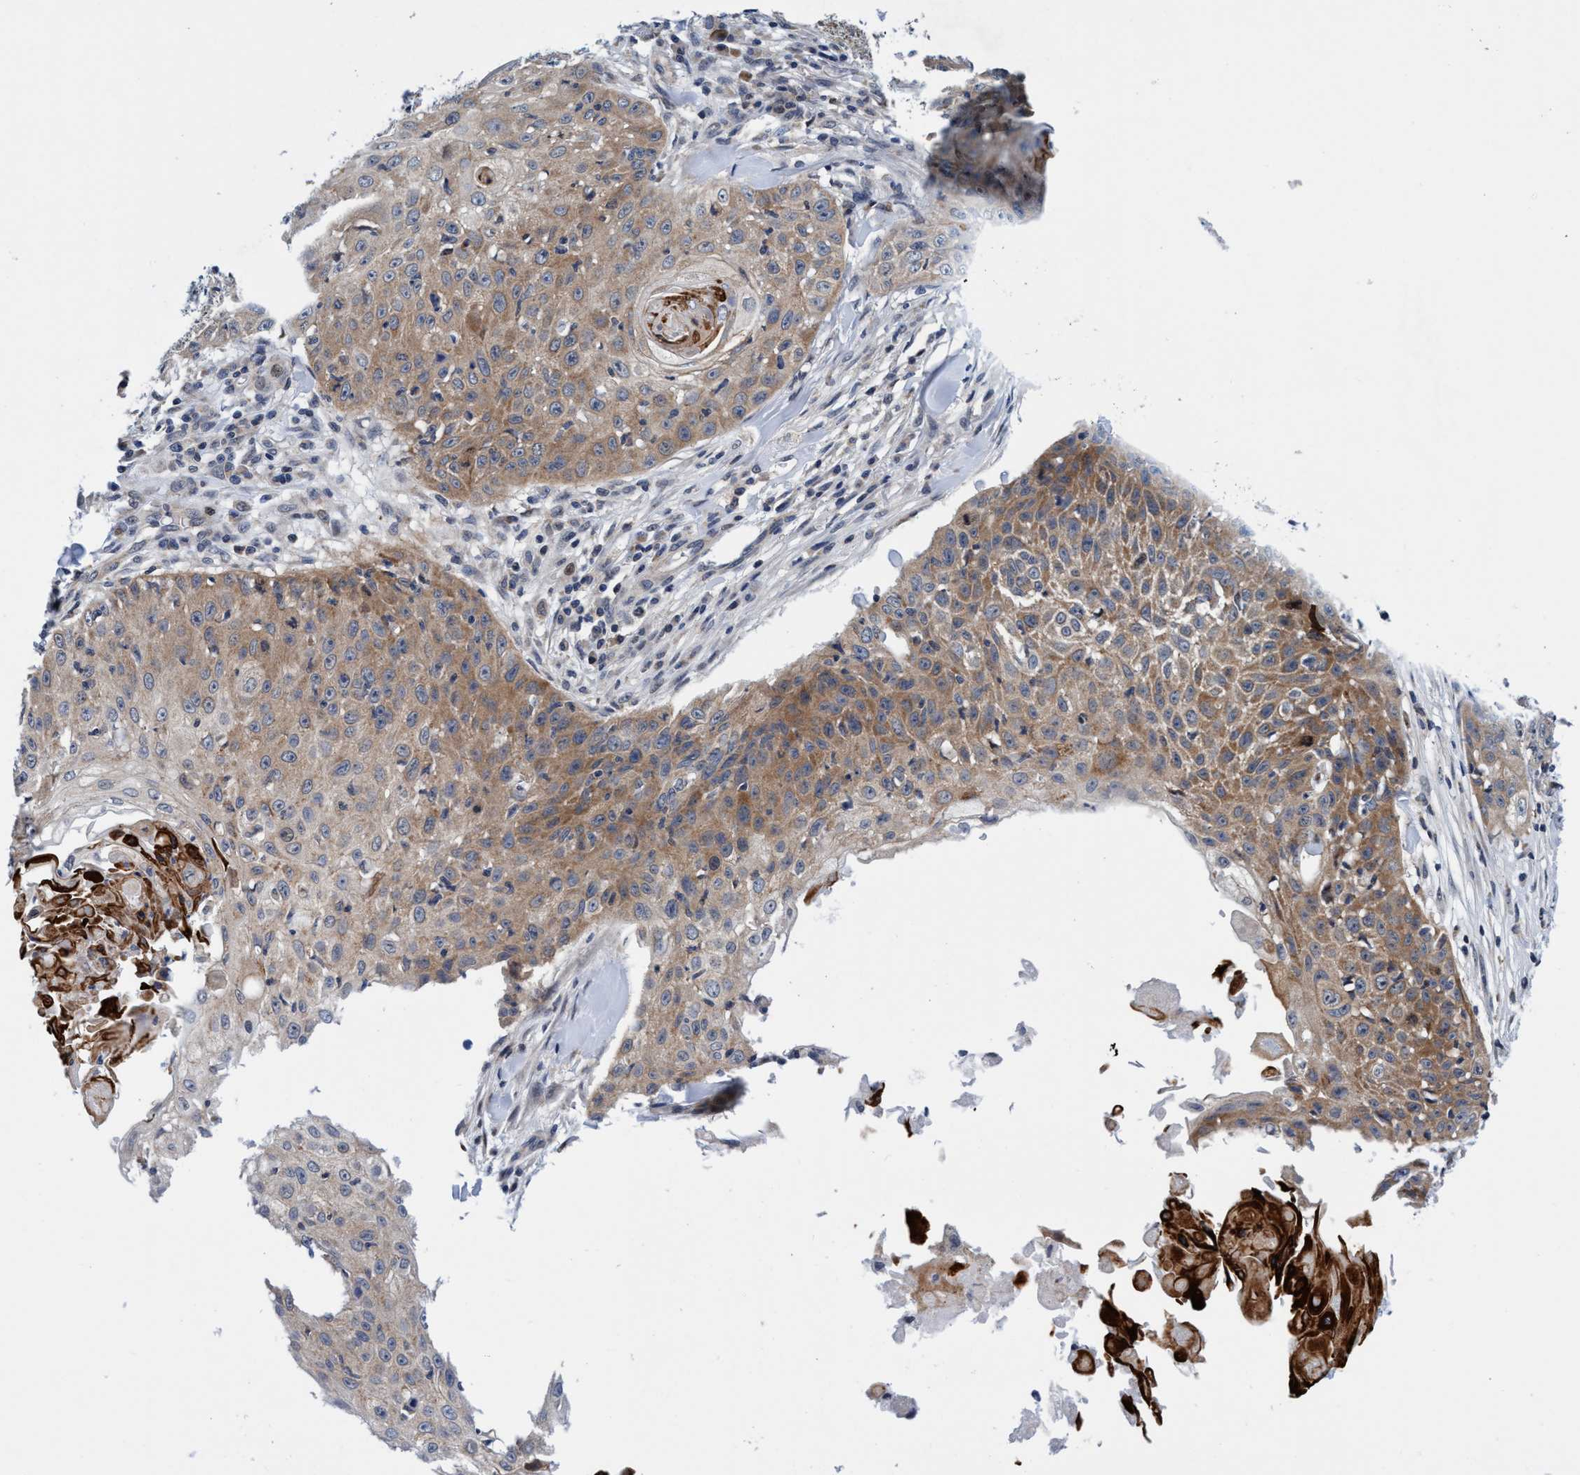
{"staining": {"intensity": "moderate", "quantity": ">75%", "location": "cytoplasmic/membranous"}, "tissue": "skin cancer", "cell_type": "Tumor cells", "image_type": "cancer", "snomed": [{"axis": "morphology", "description": "Squamous cell carcinoma, NOS"}, {"axis": "topography", "description": "Skin"}], "caption": "Immunohistochemical staining of human skin cancer (squamous cell carcinoma) shows medium levels of moderate cytoplasmic/membranous protein positivity in about >75% of tumor cells.", "gene": "AGAP2", "patient": {"sex": "male", "age": 86}}